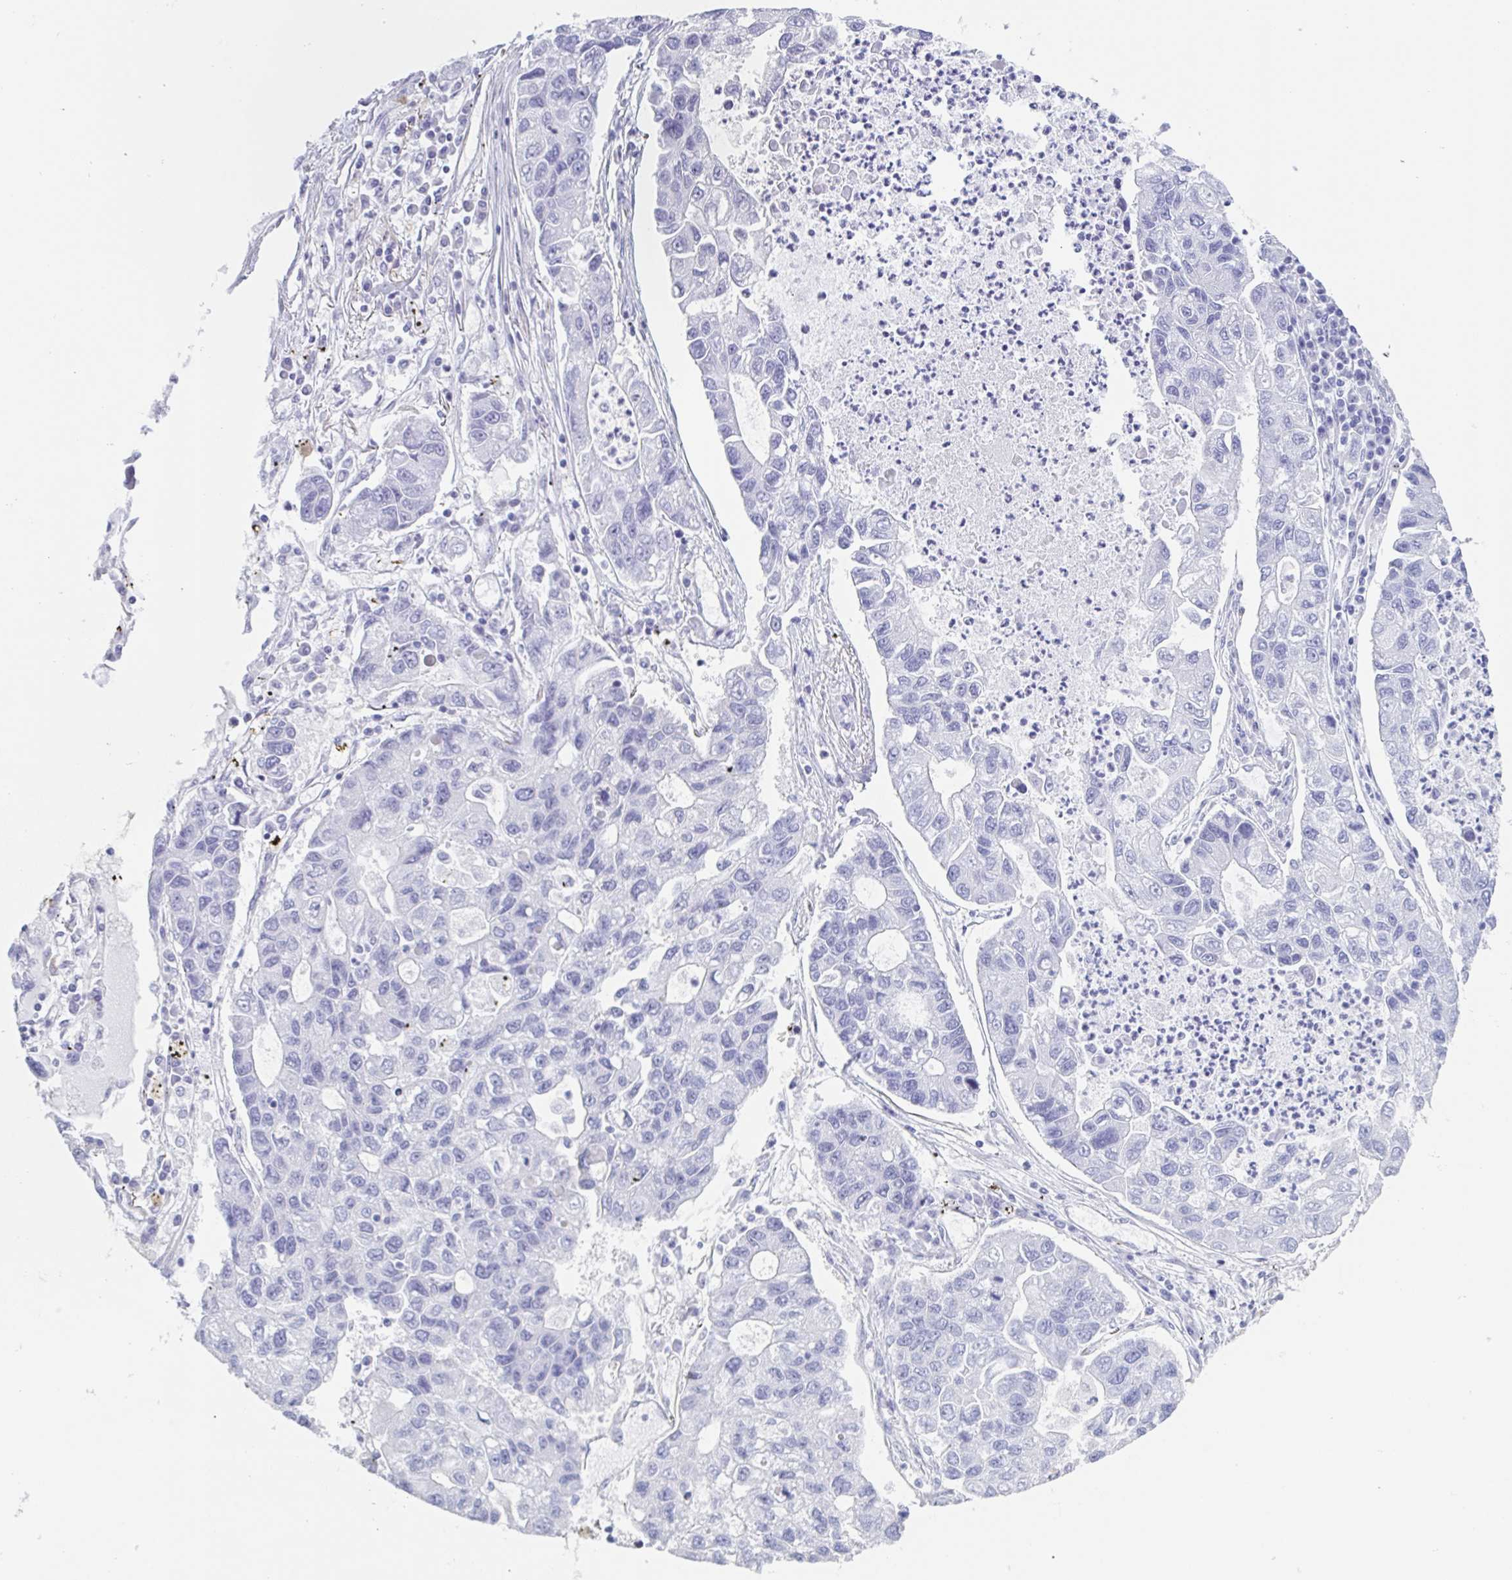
{"staining": {"intensity": "negative", "quantity": "none", "location": "none"}, "tissue": "lung cancer", "cell_type": "Tumor cells", "image_type": "cancer", "snomed": [{"axis": "morphology", "description": "Adenocarcinoma, NOS"}, {"axis": "topography", "description": "Bronchus"}, {"axis": "topography", "description": "Lung"}], "caption": "Tumor cells show no significant protein staining in lung cancer.", "gene": "TAGLN3", "patient": {"sex": "female", "age": 51}}